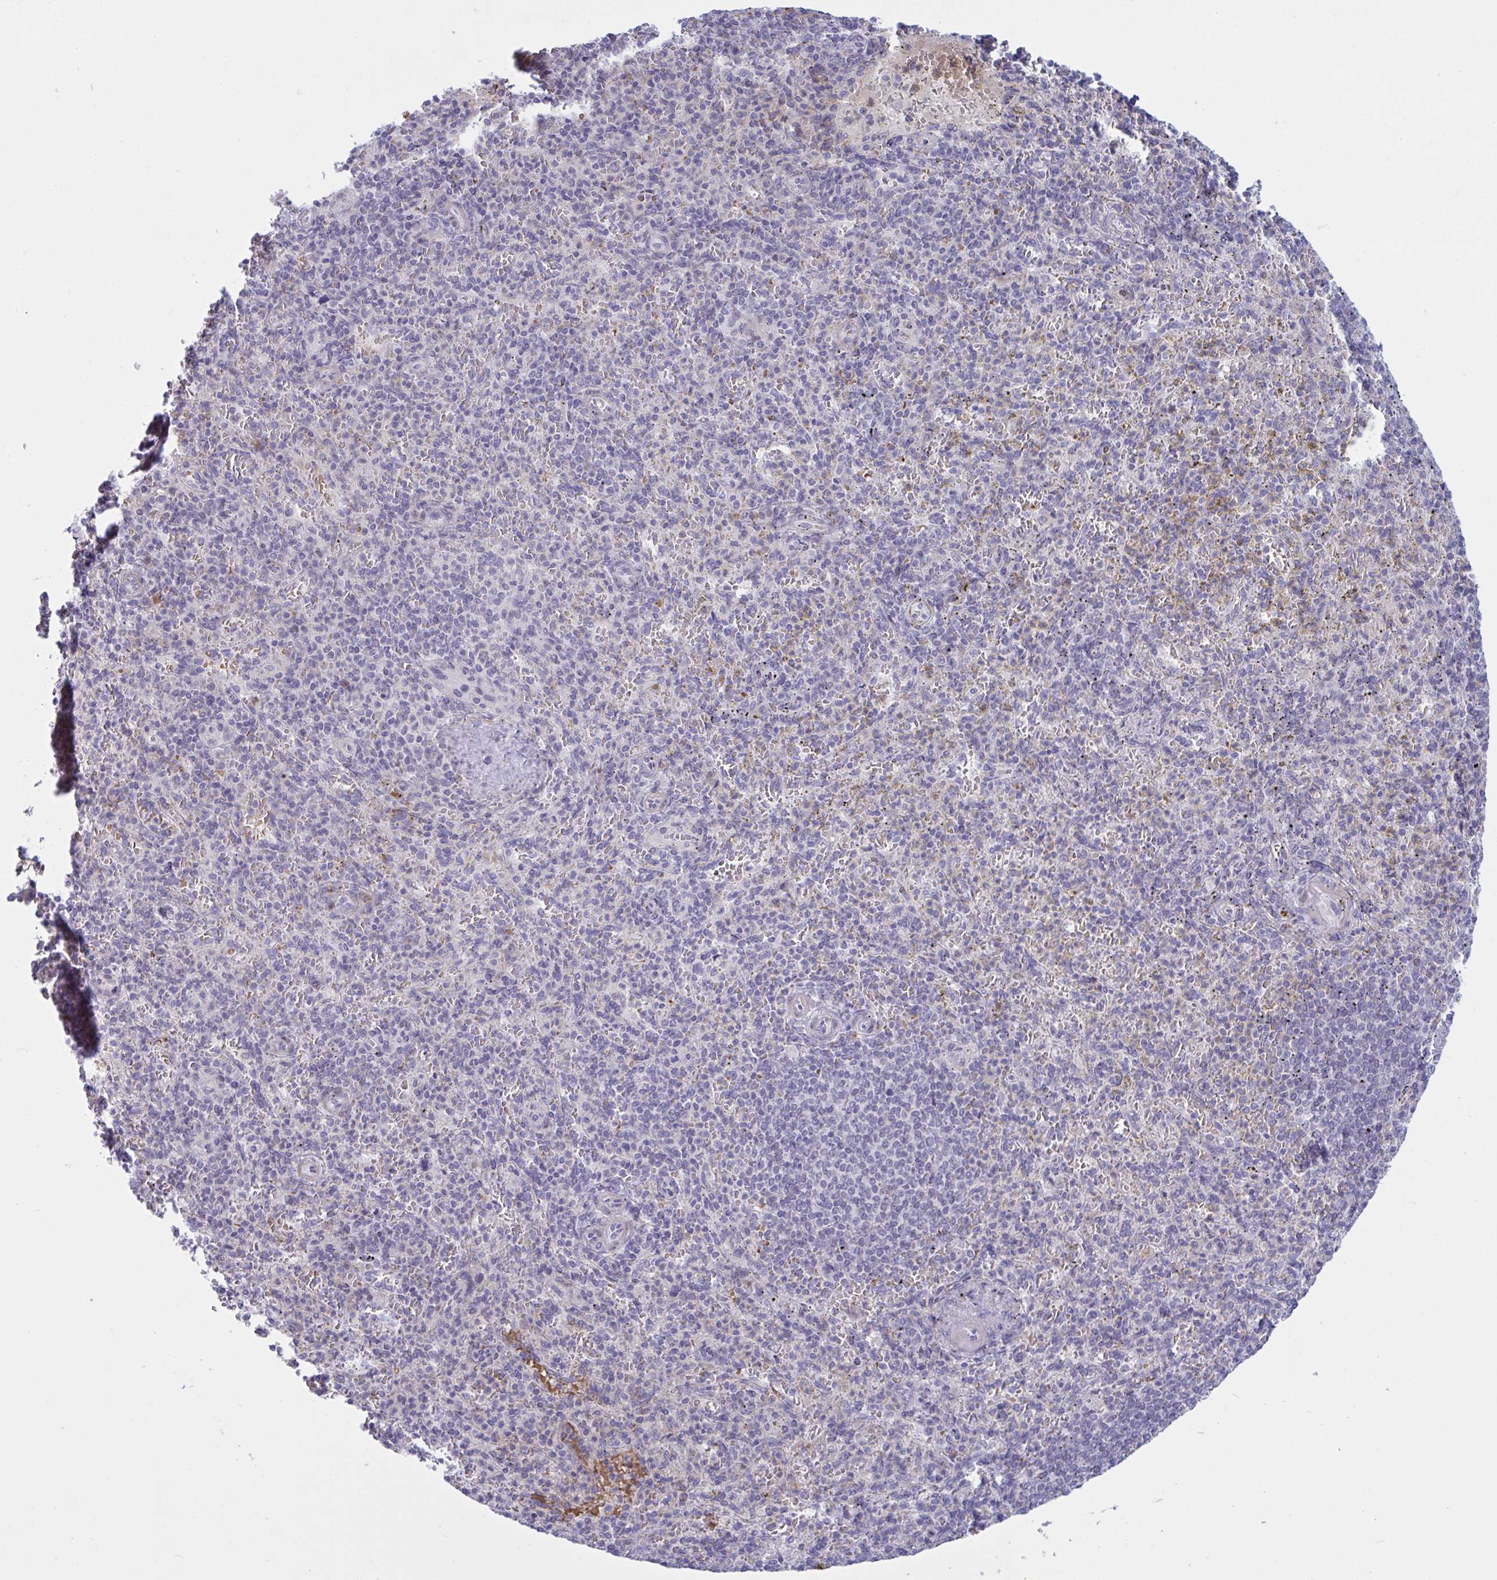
{"staining": {"intensity": "negative", "quantity": "none", "location": "none"}, "tissue": "spleen", "cell_type": "Cells in red pulp", "image_type": "normal", "snomed": [{"axis": "morphology", "description": "Normal tissue, NOS"}, {"axis": "topography", "description": "Spleen"}], "caption": "Immunohistochemical staining of benign spleen exhibits no significant positivity in cells in red pulp. (Brightfield microscopy of DAB immunohistochemistry at high magnification).", "gene": "VWC2", "patient": {"sex": "female", "age": 74}}